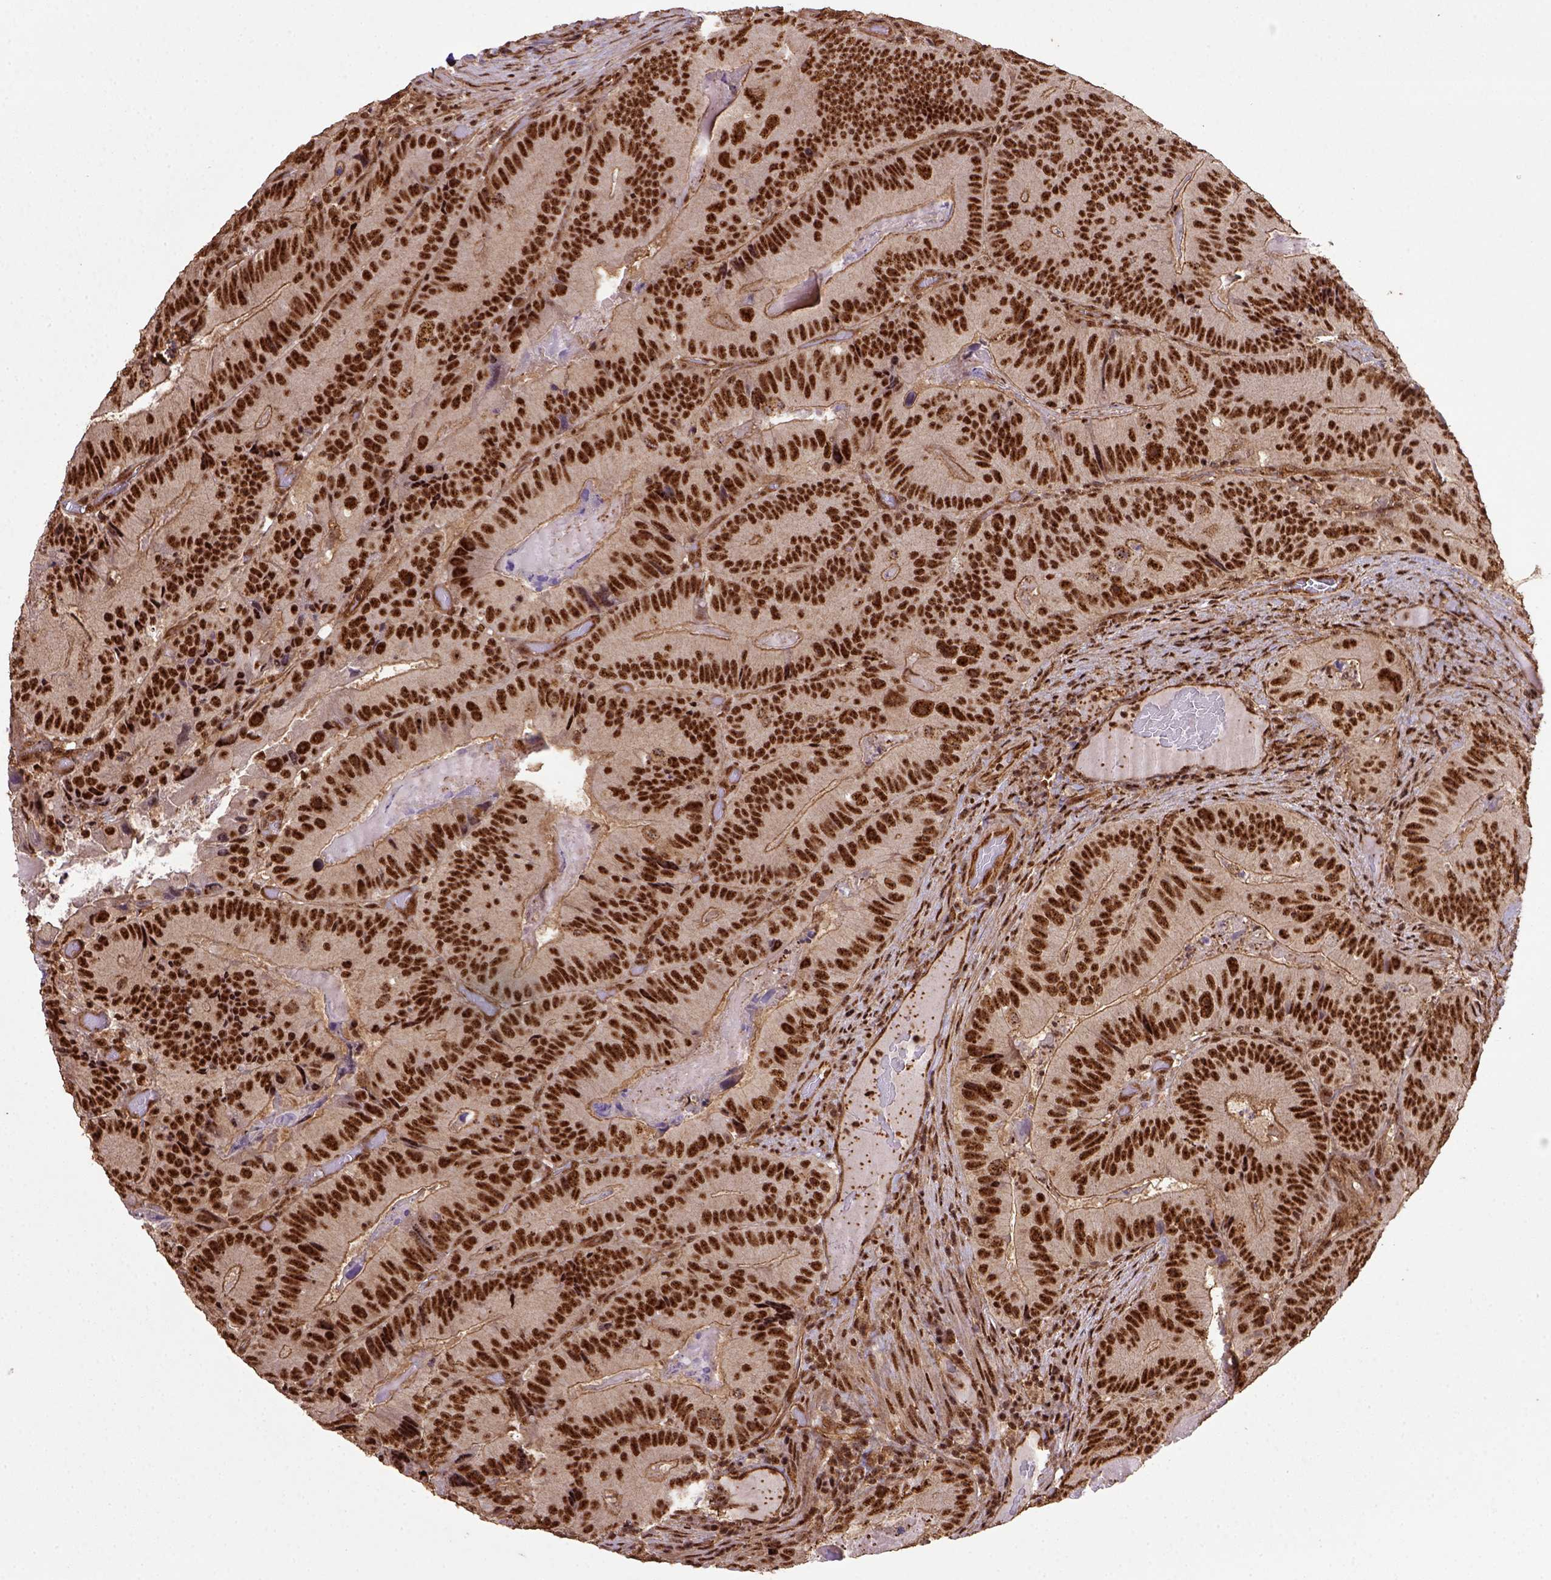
{"staining": {"intensity": "strong", "quantity": ">75%", "location": "nuclear"}, "tissue": "colorectal cancer", "cell_type": "Tumor cells", "image_type": "cancer", "snomed": [{"axis": "morphology", "description": "Adenocarcinoma, NOS"}, {"axis": "topography", "description": "Colon"}], "caption": "Colorectal cancer stained with a brown dye shows strong nuclear positive positivity in about >75% of tumor cells.", "gene": "PPIG", "patient": {"sex": "female", "age": 86}}